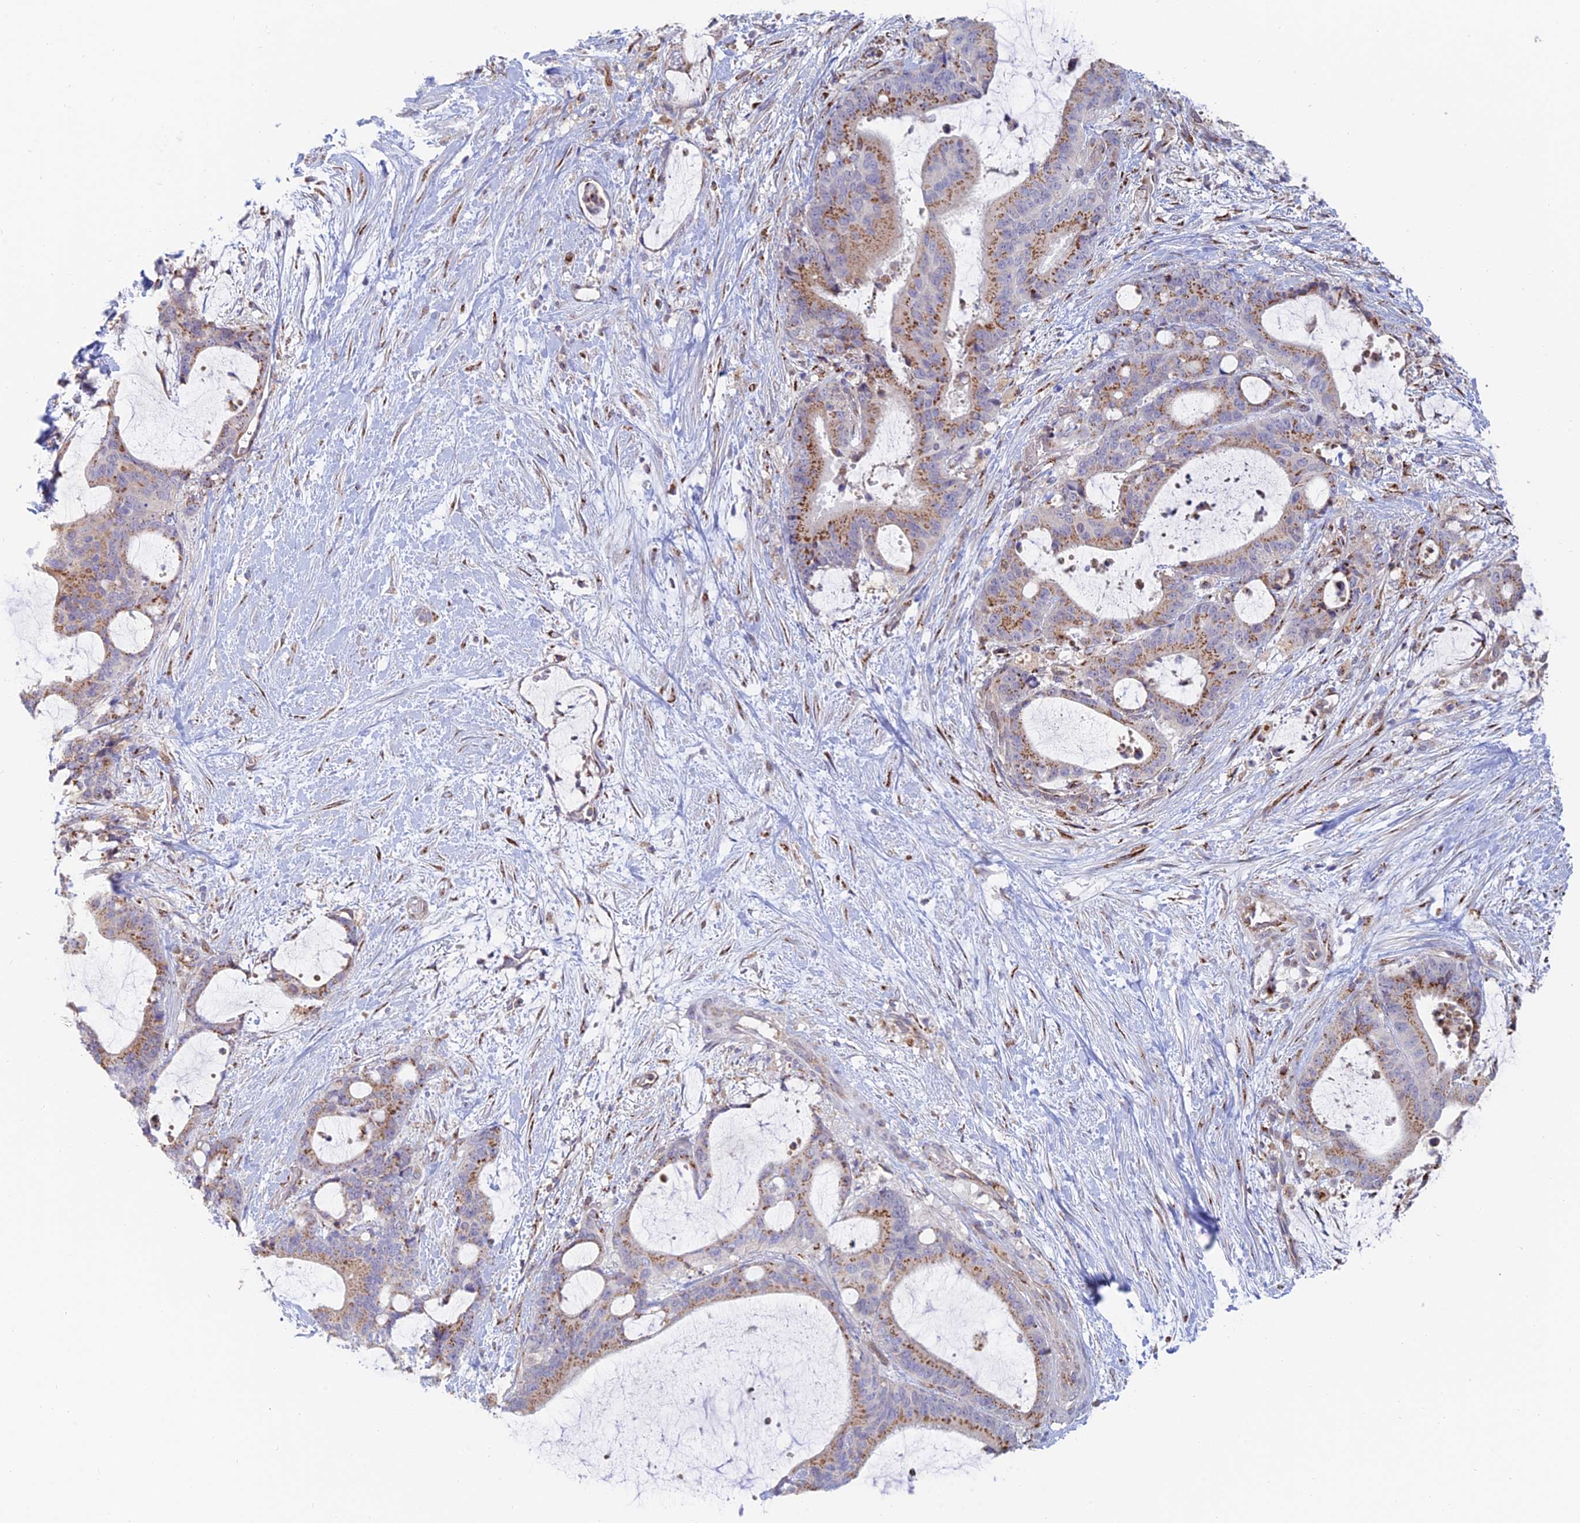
{"staining": {"intensity": "moderate", "quantity": ">75%", "location": "cytoplasmic/membranous"}, "tissue": "liver cancer", "cell_type": "Tumor cells", "image_type": "cancer", "snomed": [{"axis": "morphology", "description": "Normal tissue, NOS"}, {"axis": "morphology", "description": "Cholangiocarcinoma"}, {"axis": "topography", "description": "Liver"}, {"axis": "topography", "description": "Peripheral nerve tissue"}], "caption": "This is an image of IHC staining of liver cholangiocarcinoma, which shows moderate expression in the cytoplasmic/membranous of tumor cells.", "gene": "HS2ST1", "patient": {"sex": "female", "age": 73}}